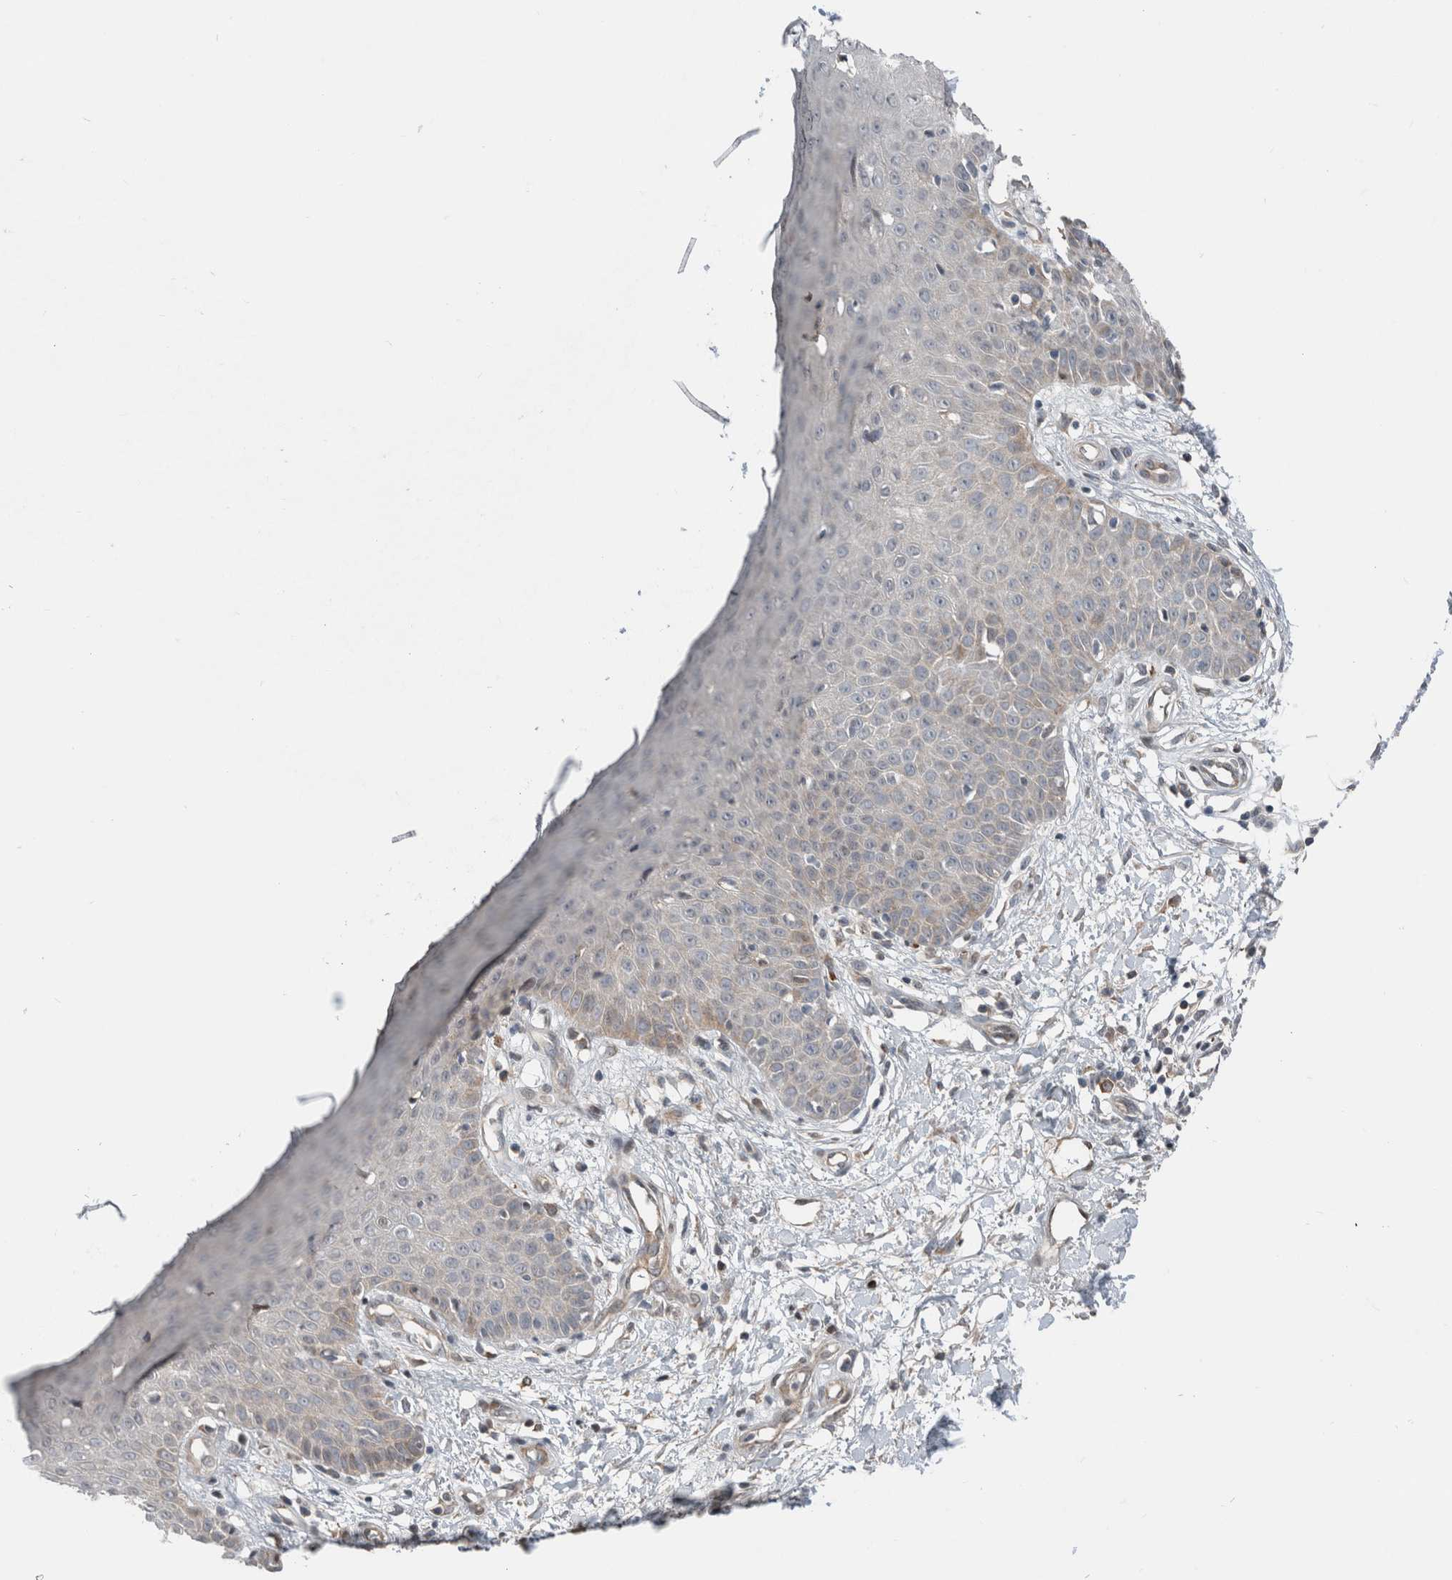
{"staining": {"intensity": "negative", "quantity": "none", "location": "none"}, "tissue": "skin", "cell_type": "Fibroblasts", "image_type": "normal", "snomed": [{"axis": "morphology", "description": "Normal tissue, NOS"}, {"axis": "morphology", "description": "Inflammation, NOS"}, {"axis": "topography", "description": "Skin"}], "caption": "This is an immunohistochemistry micrograph of benign human skin. There is no staining in fibroblasts.", "gene": "XPNPEP1", "patient": {"sex": "female", "age": 44}}